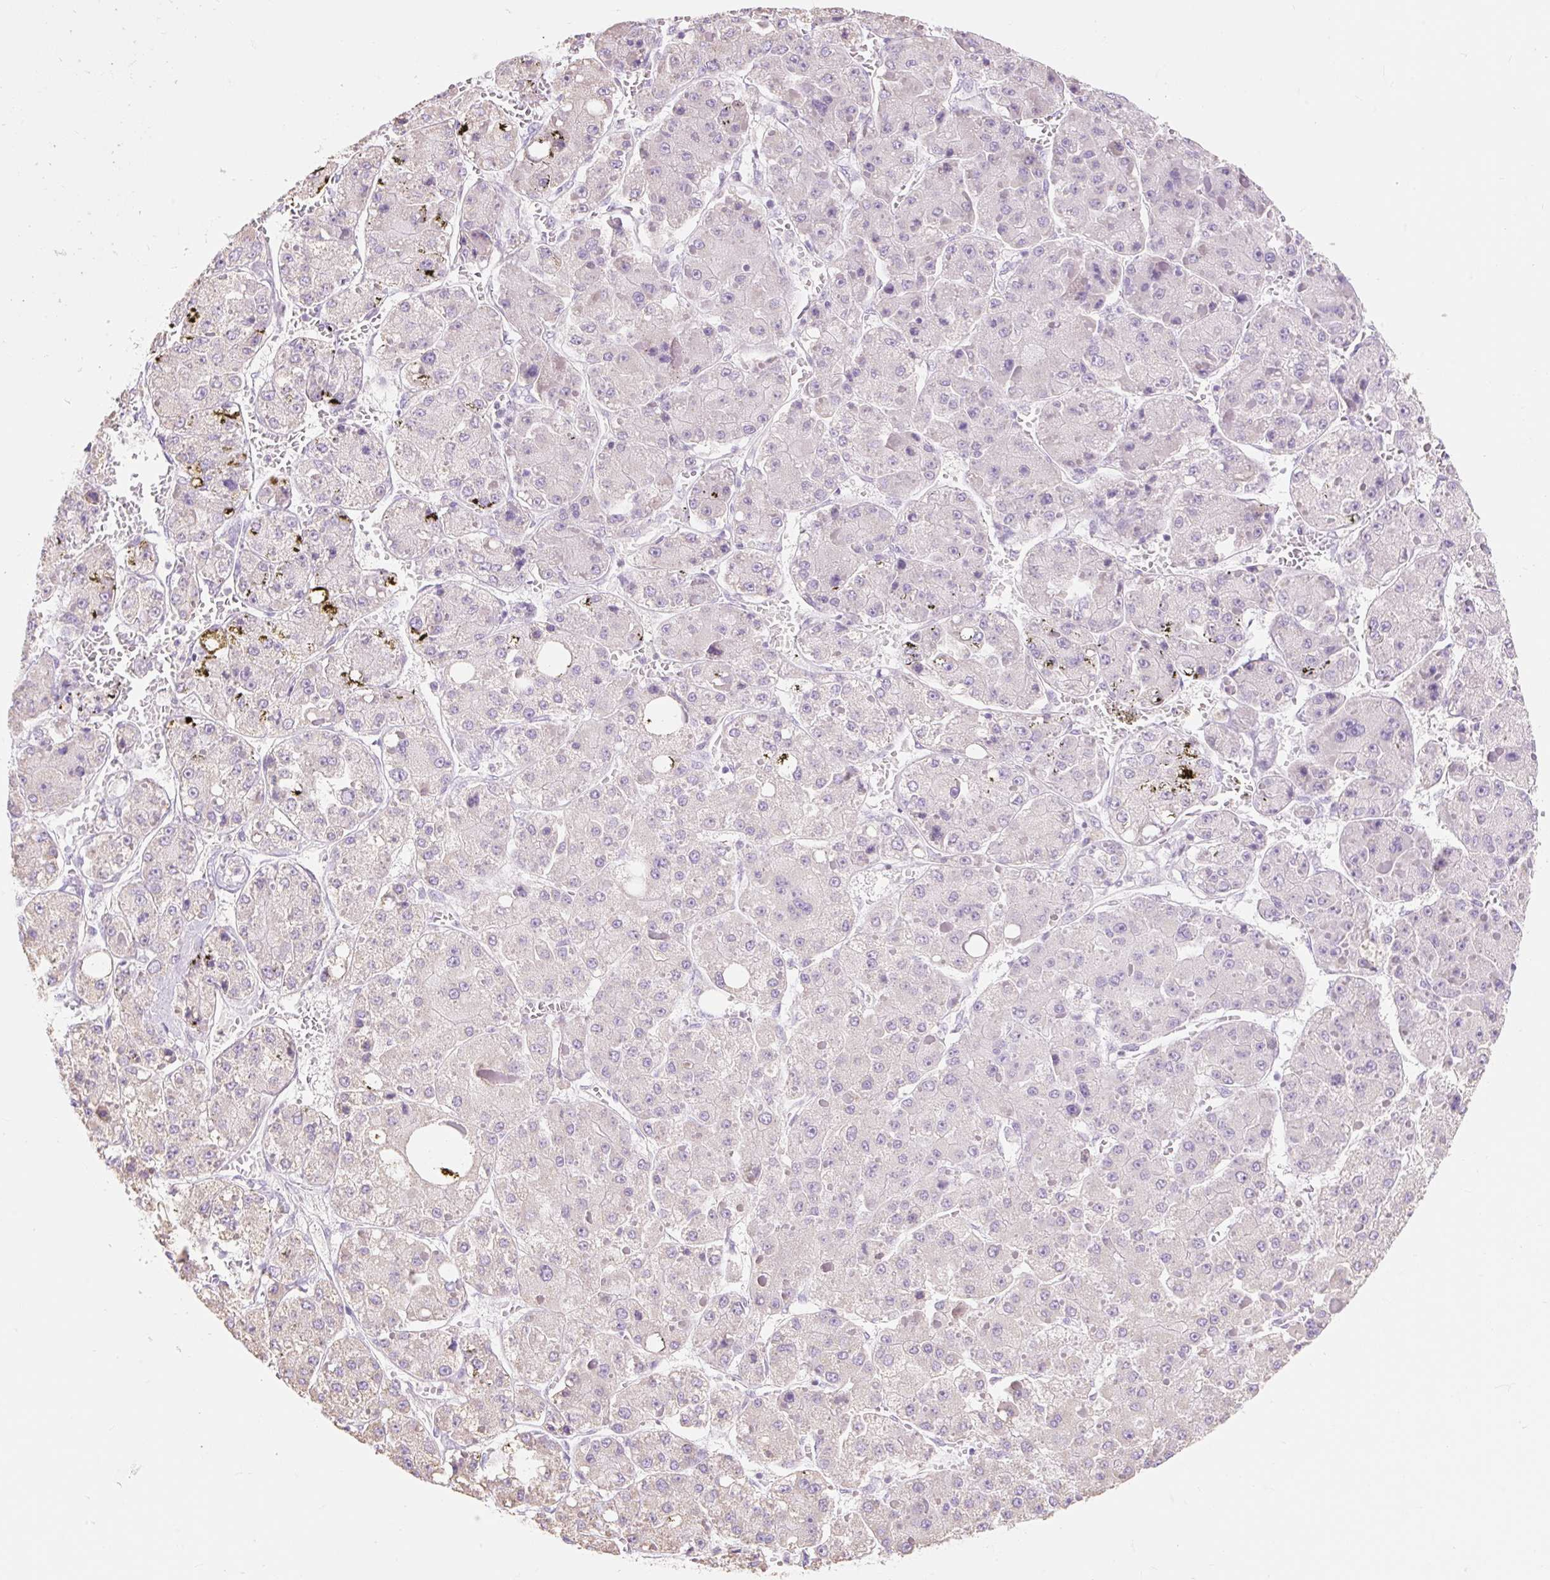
{"staining": {"intensity": "negative", "quantity": "none", "location": "none"}, "tissue": "liver cancer", "cell_type": "Tumor cells", "image_type": "cancer", "snomed": [{"axis": "morphology", "description": "Carcinoma, Hepatocellular, NOS"}, {"axis": "topography", "description": "Liver"}], "caption": "Liver hepatocellular carcinoma was stained to show a protein in brown. There is no significant staining in tumor cells. (DAB (3,3'-diaminobenzidine) immunohistochemistry, high magnification).", "gene": "DHX35", "patient": {"sex": "female", "age": 73}}